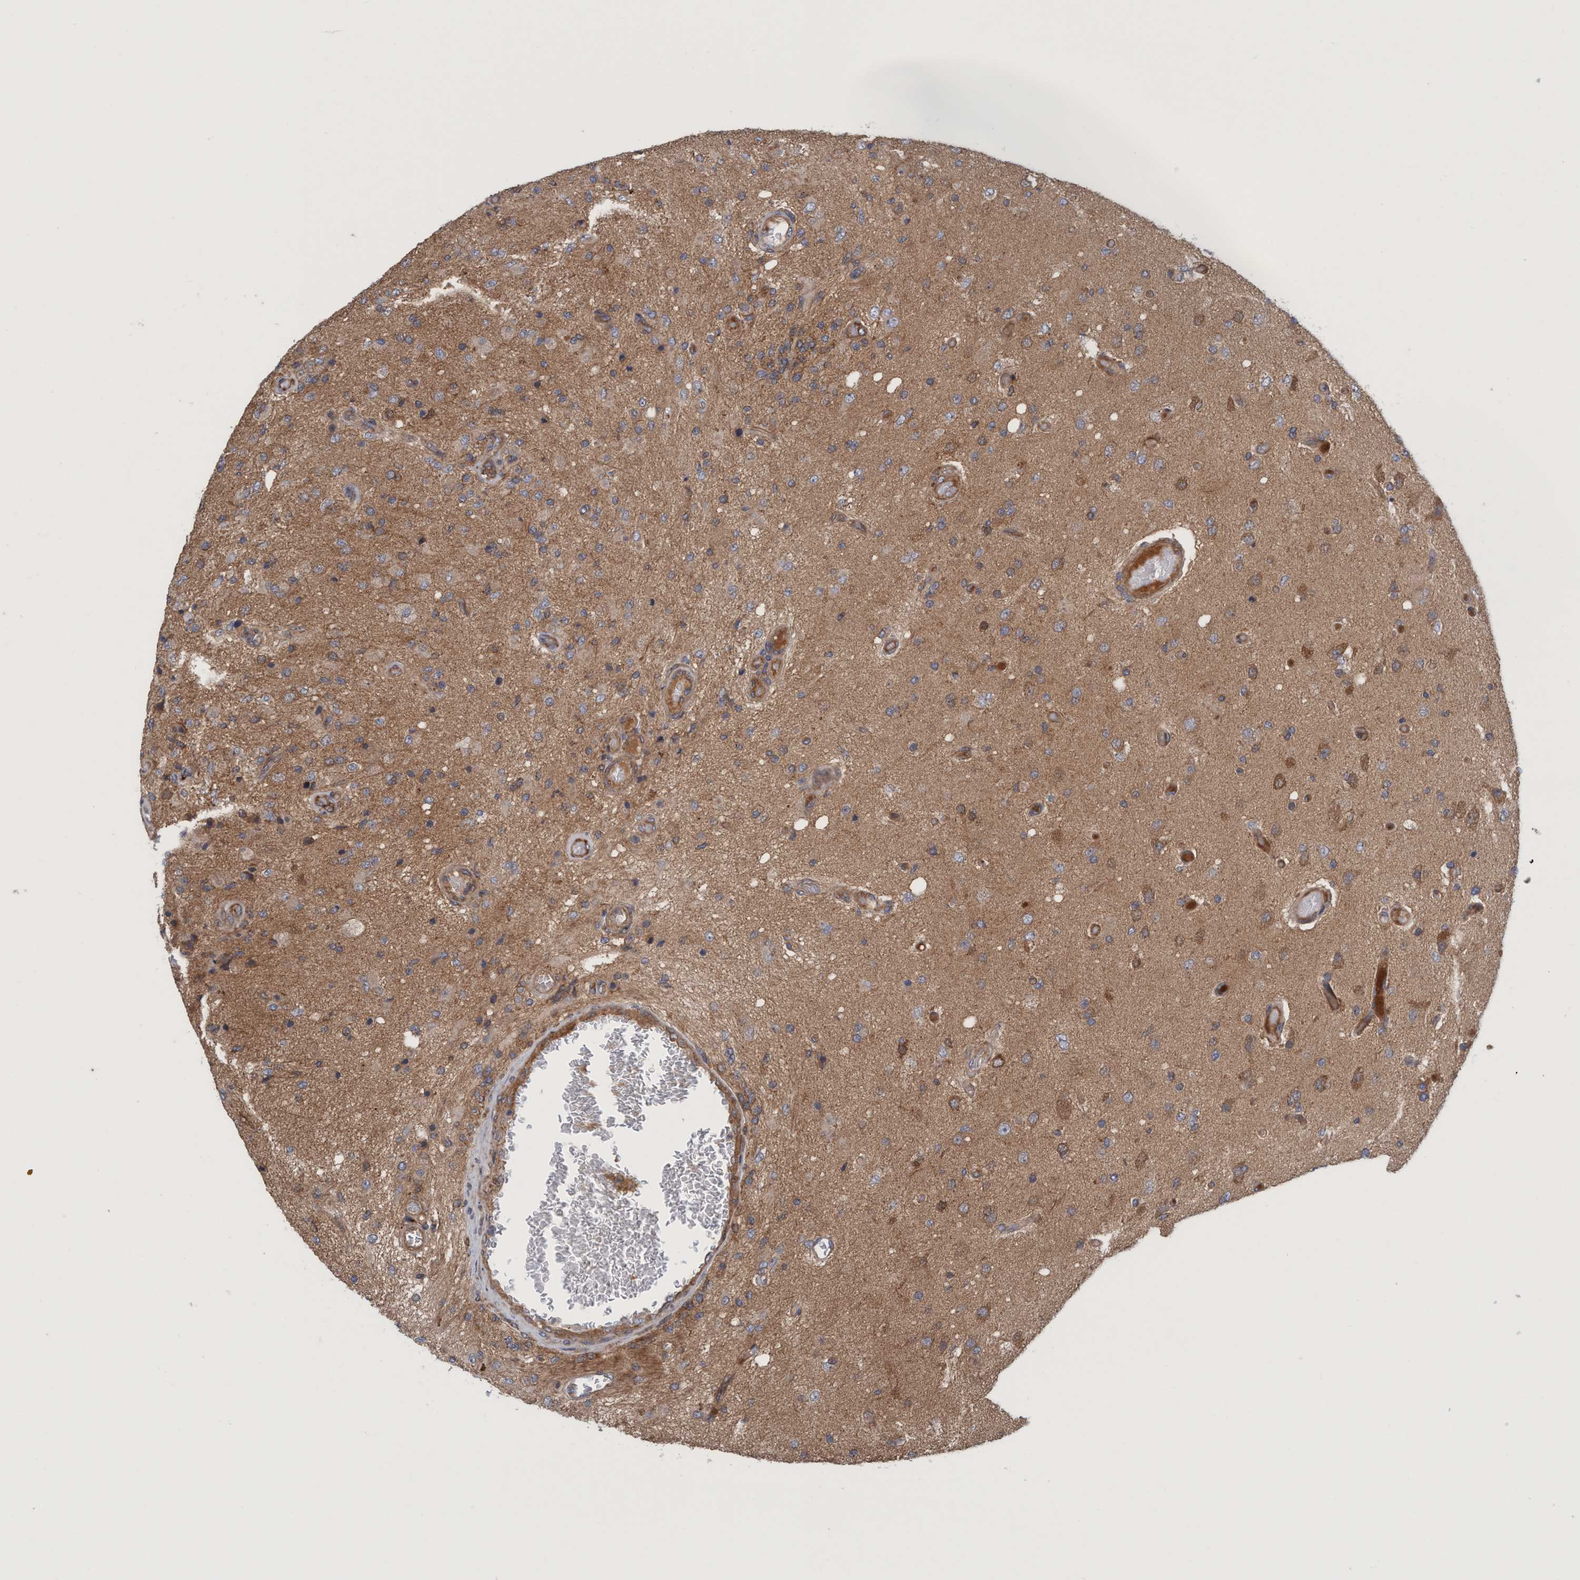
{"staining": {"intensity": "moderate", "quantity": ">75%", "location": "cytoplasmic/membranous"}, "tissue": "glioma", "cell_type": "Tumor cells", "image_type": "cancer", "snomed": [{"axis": "morphology", "description": "Normal tissue, NOS"}, {"axis": "morphology", "description": "Glioma, malignant, High grade"}, {"axis": "topography", "description": "Cerebral cortex"}], "caption": "Protein analysis of glioma tissue displays moderate cytoplasmic/membranous staining in about >75% of tumor cells.", "gene": "SPECC1", "patient": {"sex": "male", "age": 77}}